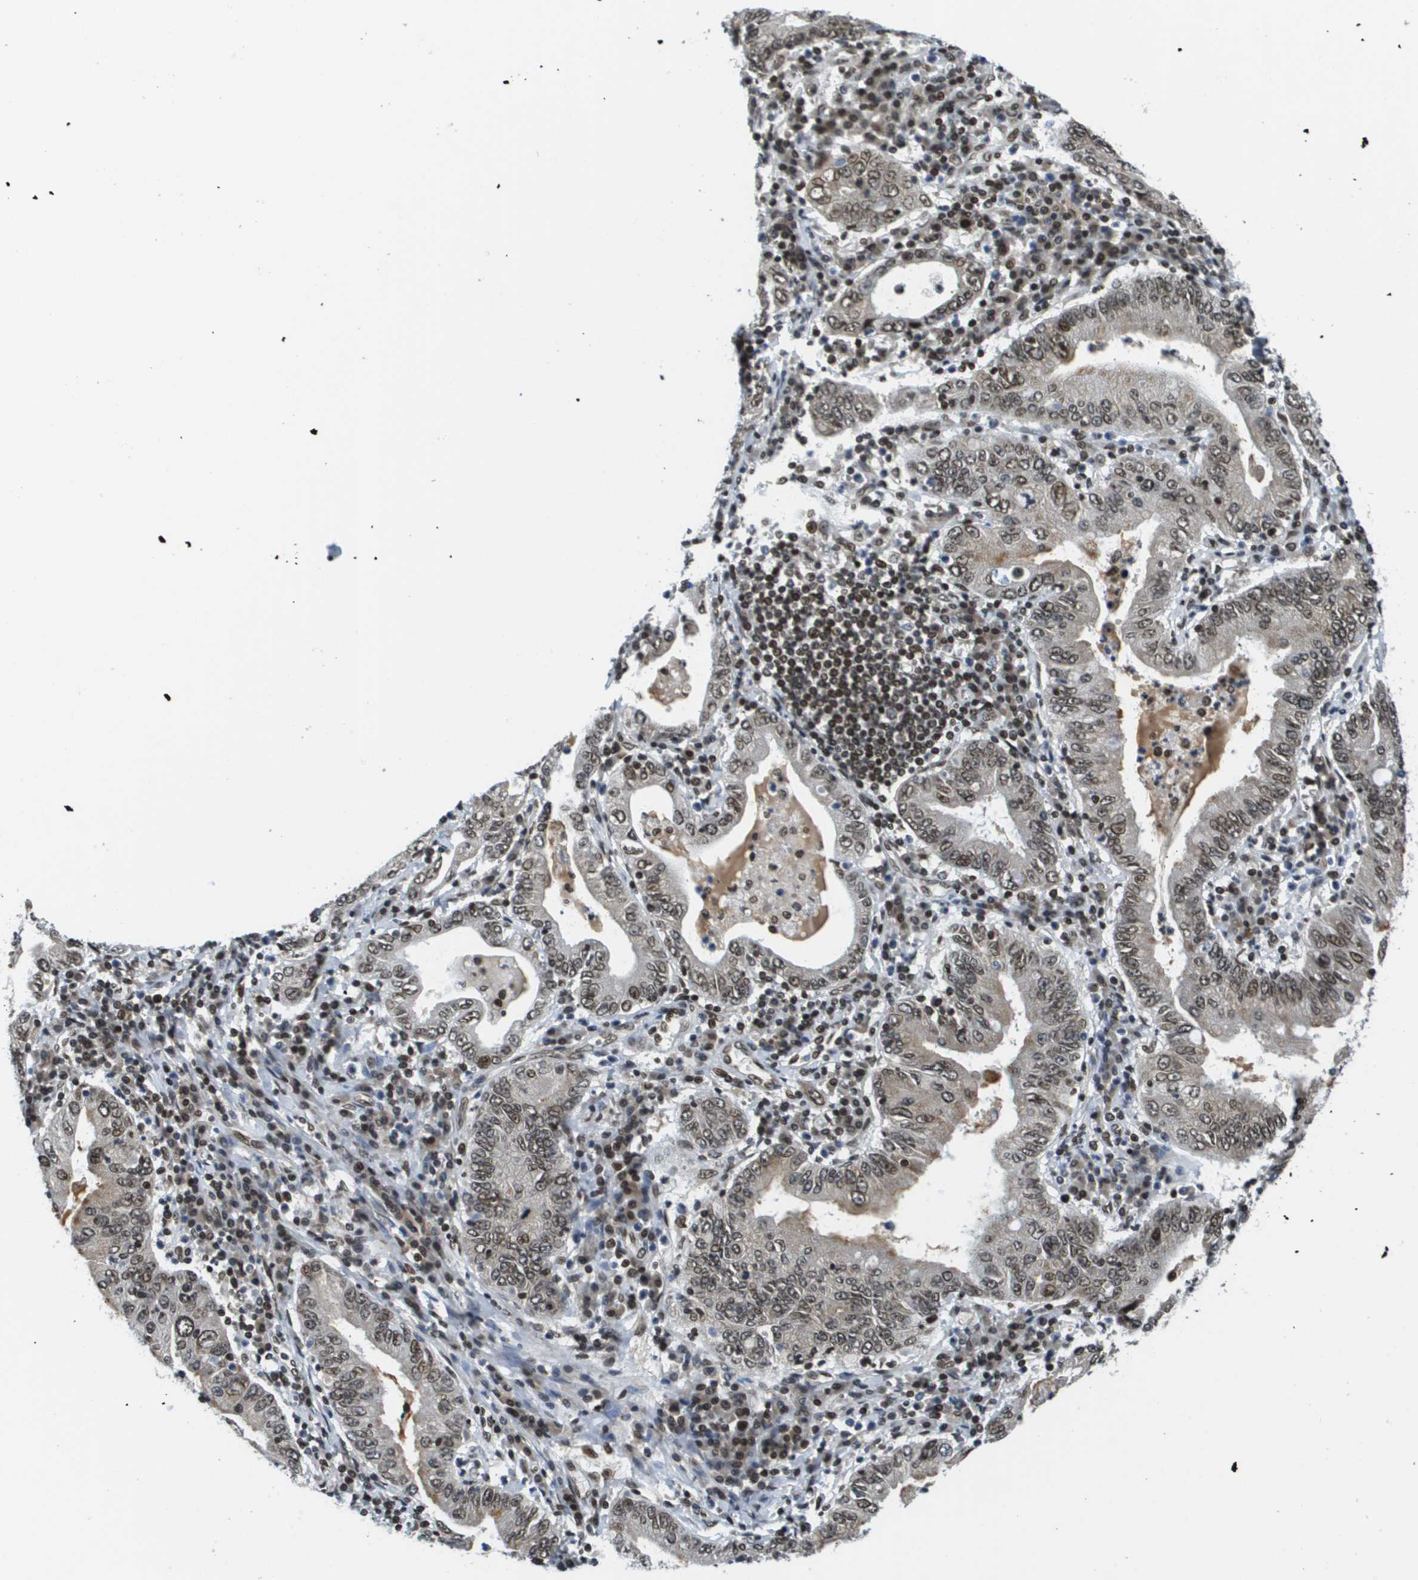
{"staining": {"intensity": "moderate", "quantity": ">75%", "location": "nuclear"}, "tissue": "stomach cancer", "cell_type": "Tumor cells", "image_type": "cancer", "snomed": [{"axis": "morphology", "description": "Normal tissue, NOS"}, {"axis": "morphology", "description": "Adenocarcinoma, NOS"}, {"axis": "topography", "description": "Esophagus"}, {"axis": "topography", "description": "Stomach, upper"}, {"axis": "topography", "description": "Peripheral nerve tissue"}], "caption": "Immunohistochemical staining of human adenocarcinoma (stomach) reveals moderate nuclear protein positivity in about >75% of tumor cells.", "gene": "RECQL4", "patient": {"sex": "male", "age": 62}}